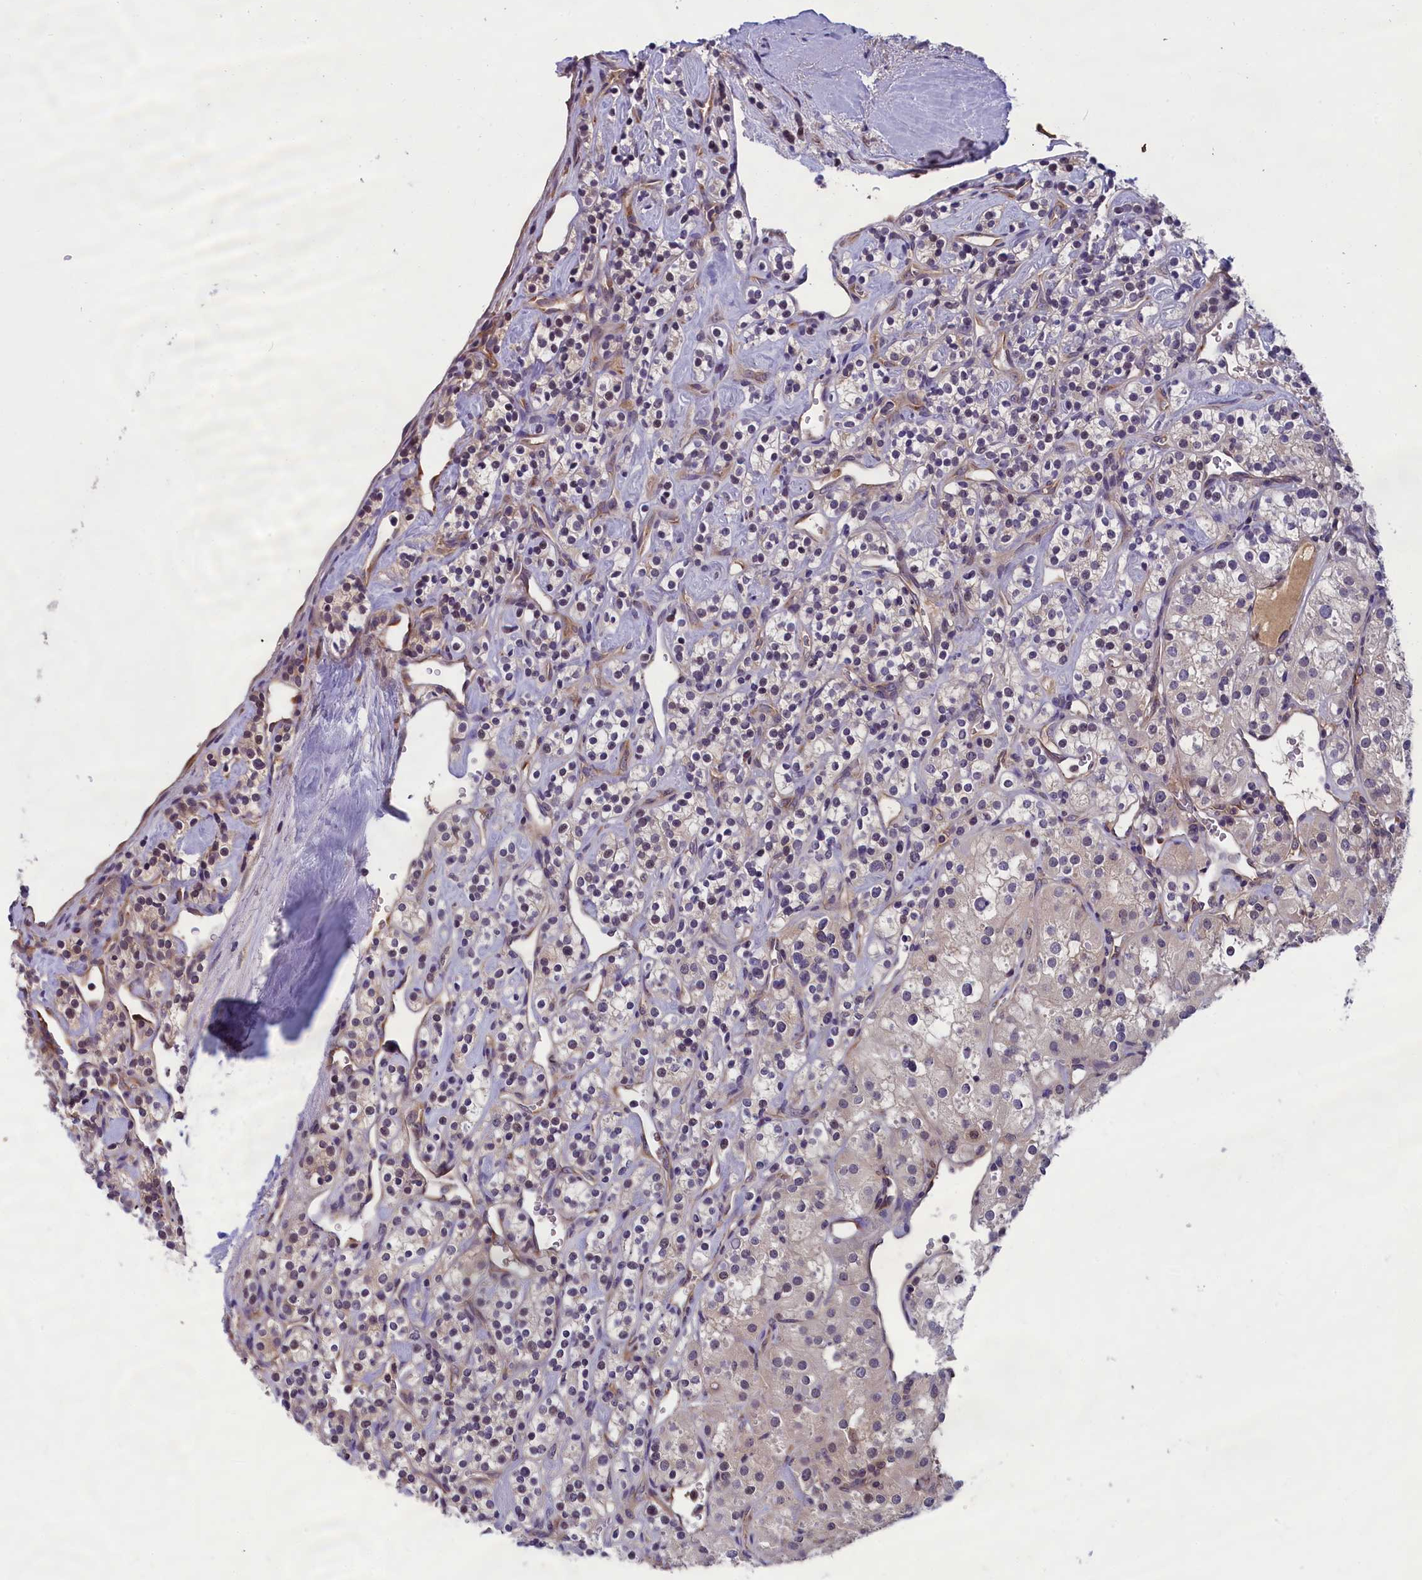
{"staining": {"intensity": "weak", "quantity": "<25%", "location": "nuclear"}, "tissue": "renal cancer", "cell_type": "Tumor cells", "image_type": "cancer", "snomed": [{"axis": "morphology", "description": "Adenocarcinoma, NOS"}, {"axis": "topography", "description": "Kidney"}], "caption": "There is no significant staining in tumor cells of adenocarcinoma (renal).", "gene": "ABCC8", "patient": {"sex": "male", "age": 77}}